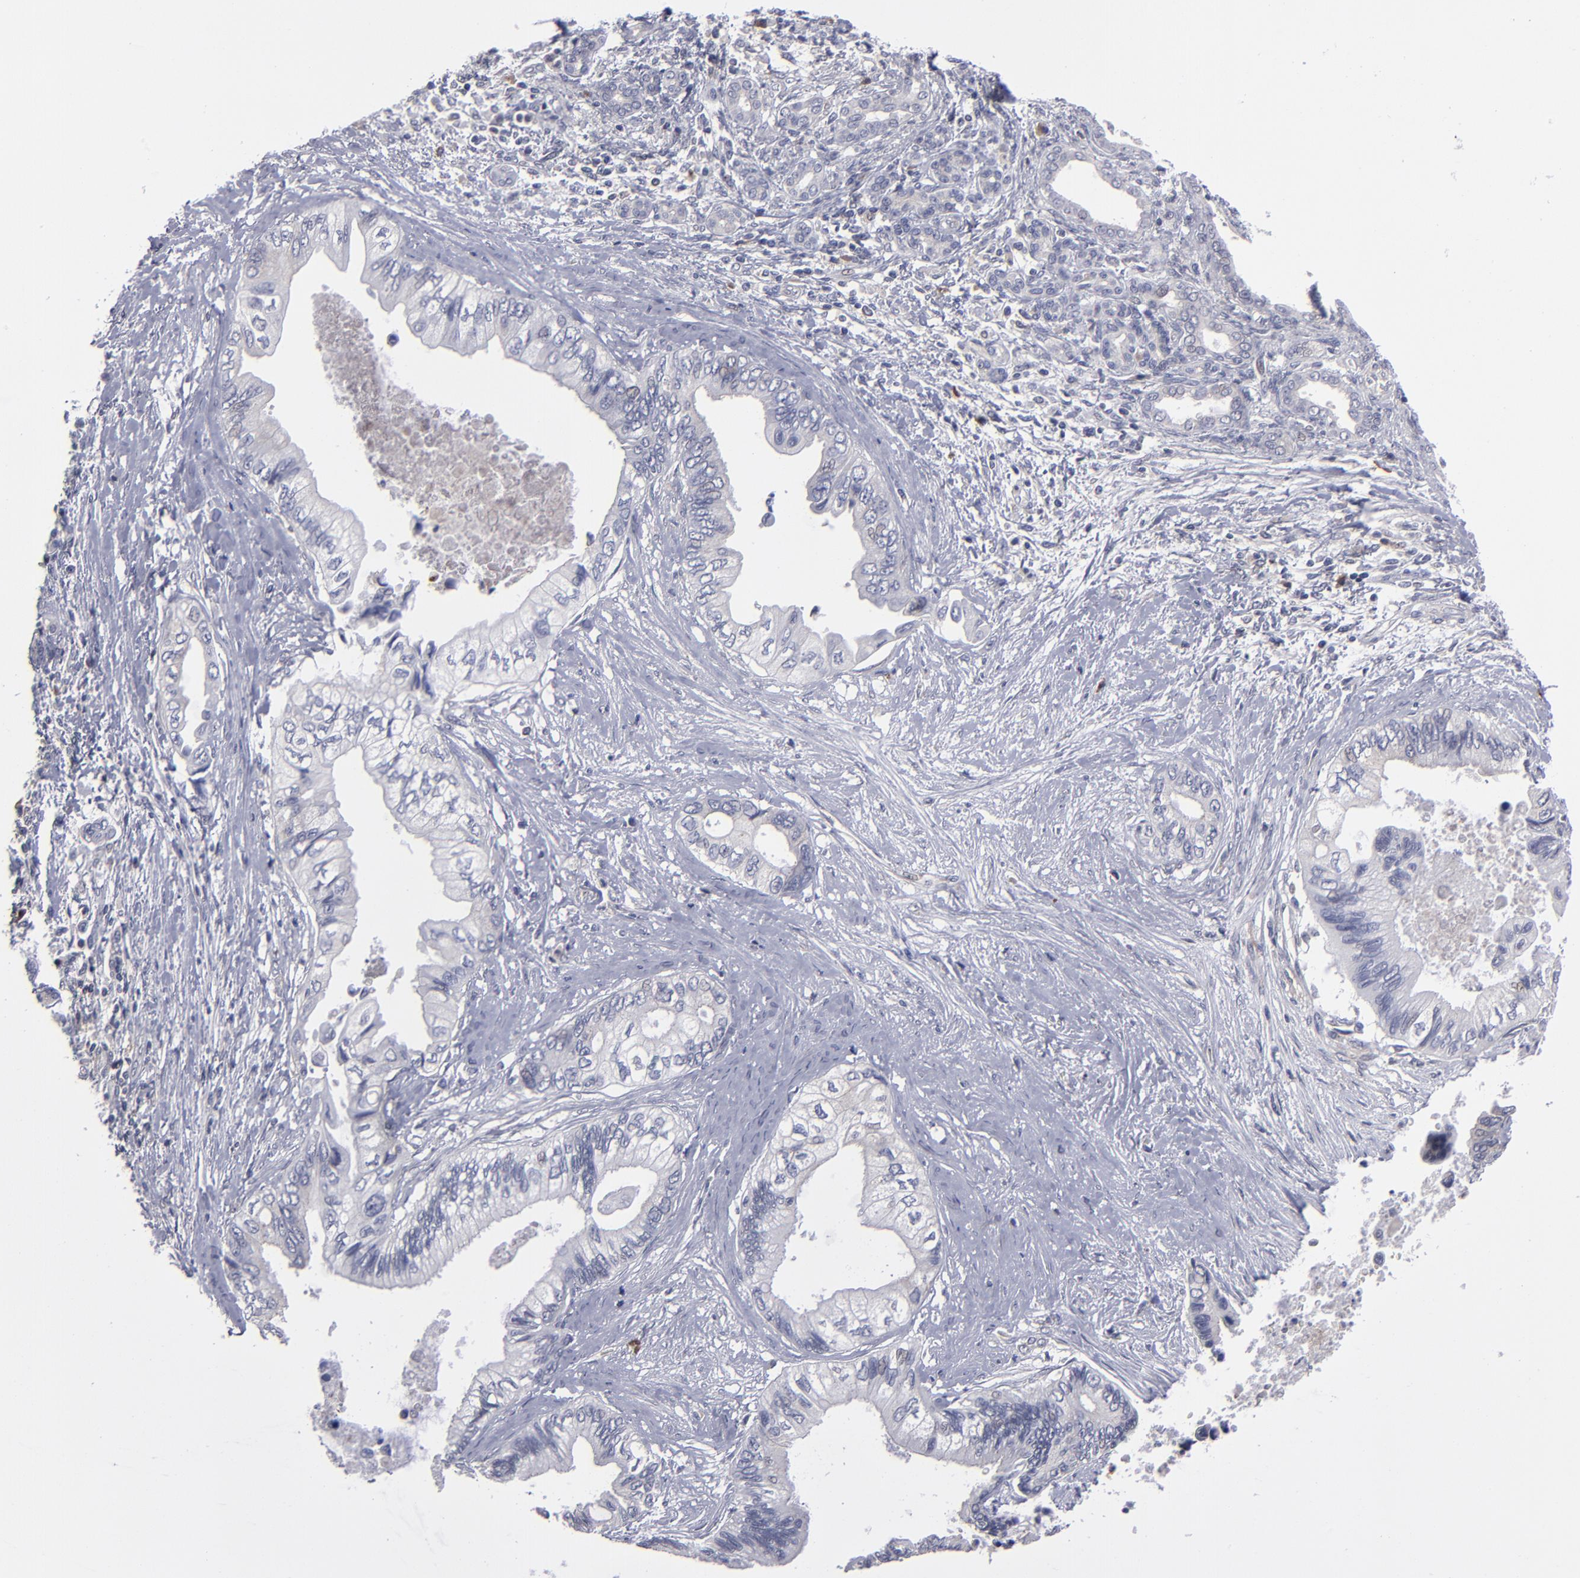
{"staining": {"intensity": "negative", "quantity": "none", "location": "none"}, "tissue": "pancreatic cancer", "cell_type": "Tumor cells", "image_type": "cancer", "snomed": [{"axis": "morphology", "description": "Adenocarcinoma, NOS"}, {"axis": "topography", "description": "Pancreas"}], "caption": "Adenocarcinoma (pancreatic) was stained to show a protein in brown. There is no significant expression in tumor cells. (DAB (3,3'-diaminobenzidine) immunohistochemistry visualized using brightfield microscopy, high magnification).", "gene": "CEP97", "patient": {"sex": "female", "age": 66}}